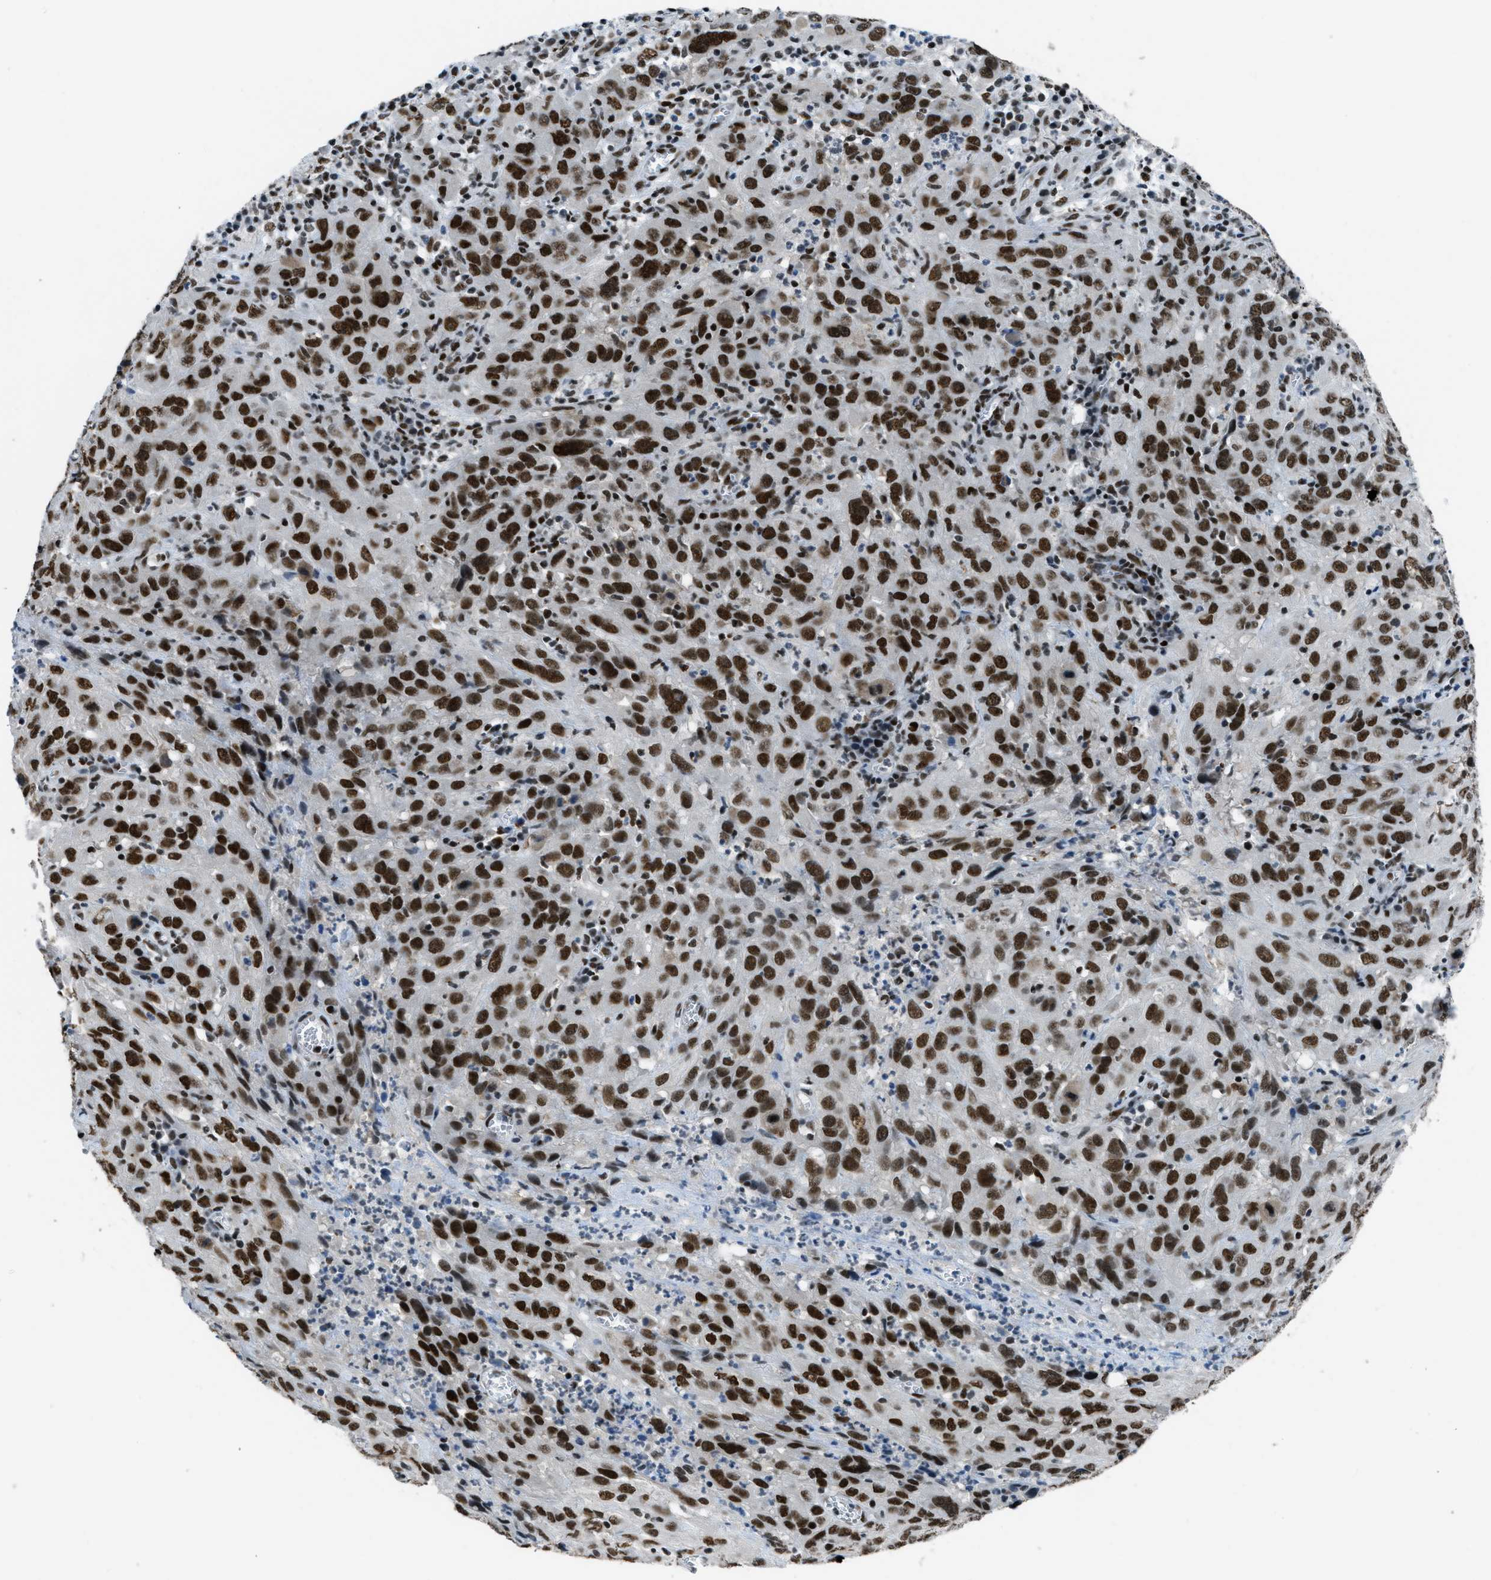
{"staining": {"intensity": "strong", "quantity": ">75%", "location": "nuclear"}, "tissue": "cervical cancer", "cell_type": "Tumor cells", "image_type": "cancer", "snomed": [{"axis": "morphology", "description": "Squamous cell carcinoma, NOS"}, {"axis": "topography", "description": "Cervix"}], "caption": "The micrograph demonstrates a brown stain indicating the presence of a protein in the nuclear of tumor cells in cervical cancer (squamous cell carcinoma).", "gene": "GATAD2B", "patient": {"sex": "female", "age": 32}}